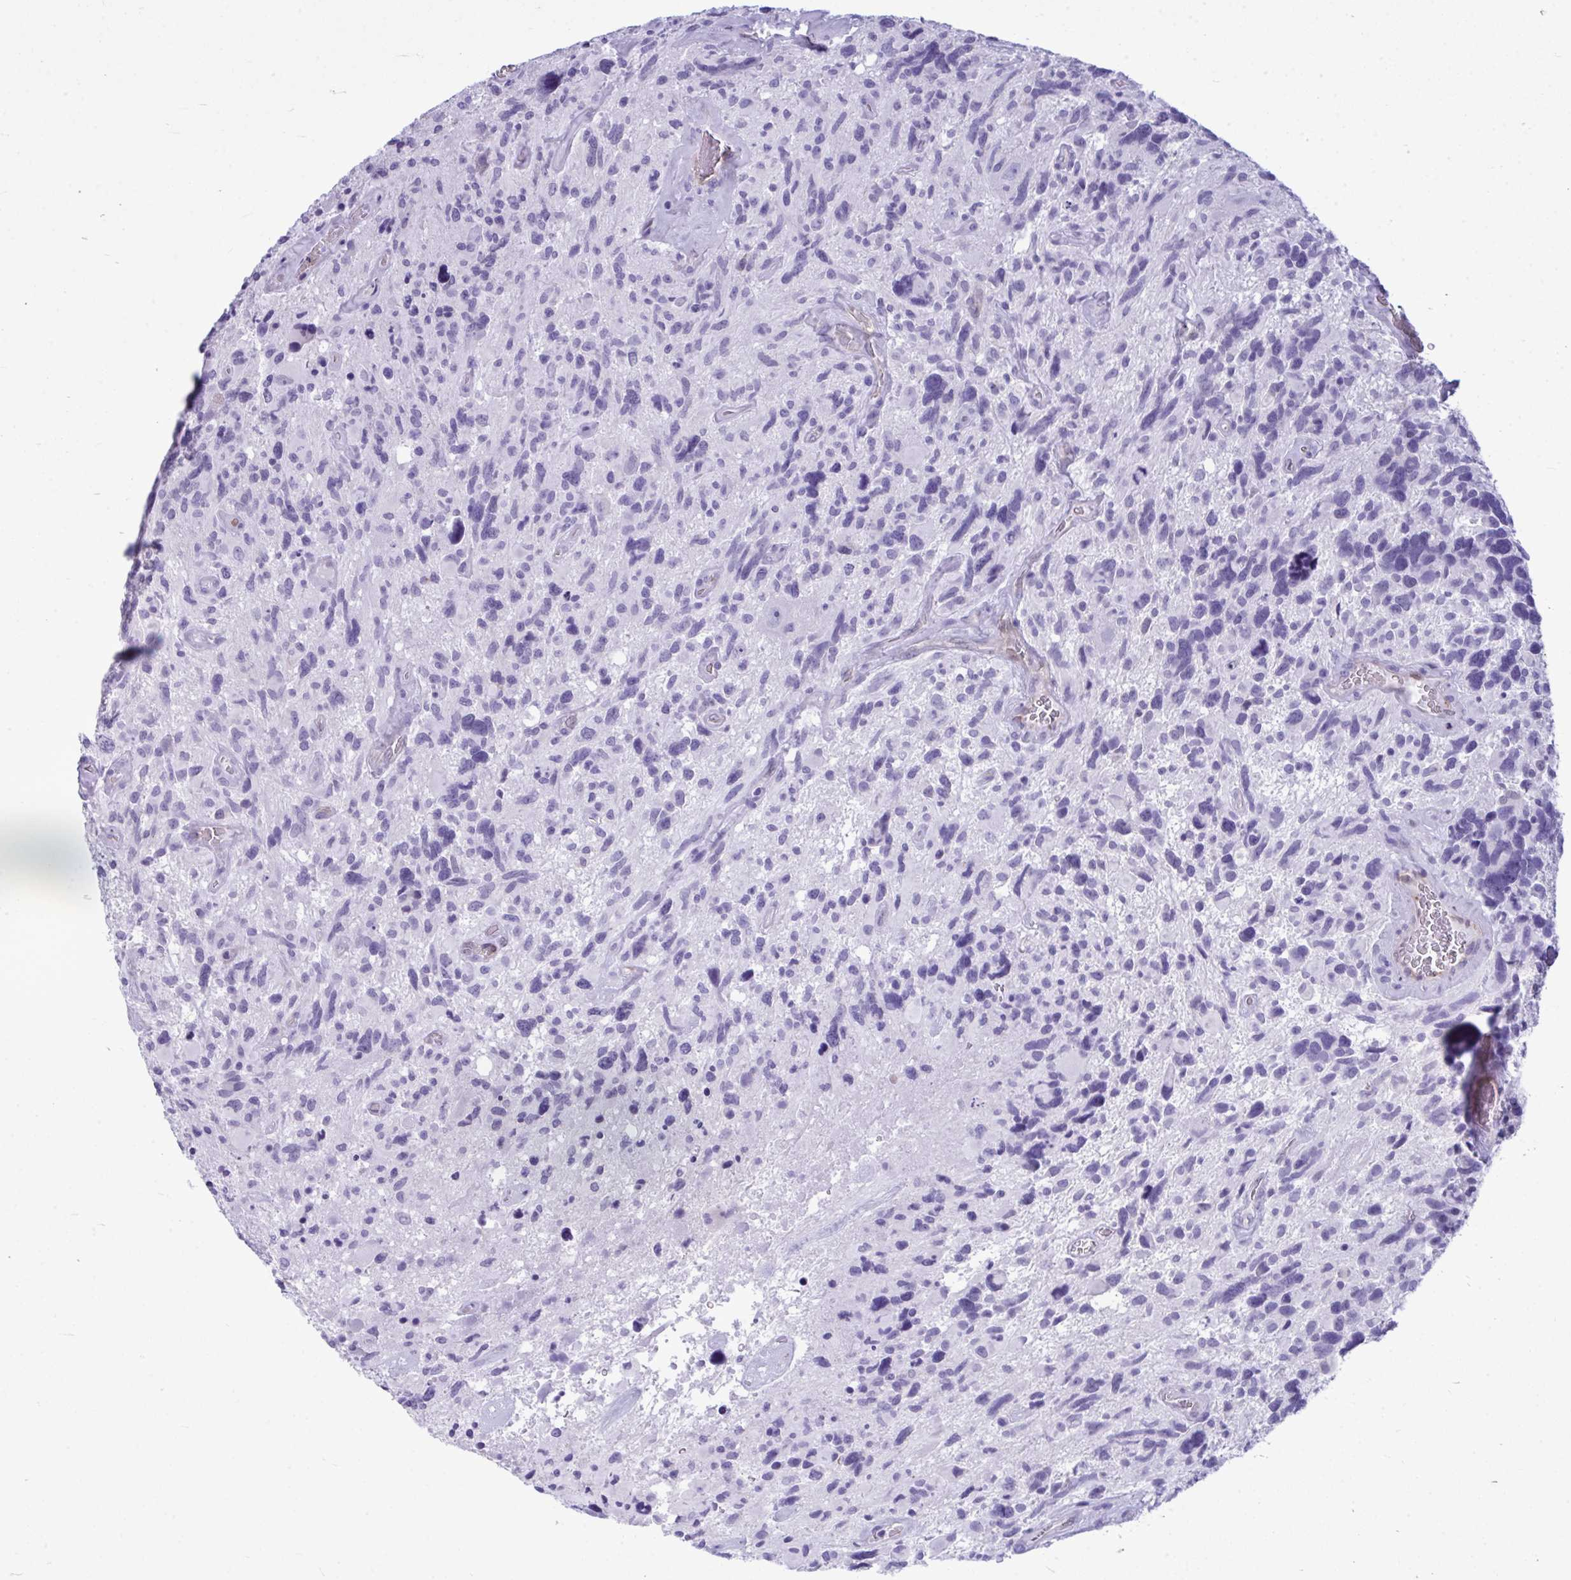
{"staining": {"intensity": "negative", "quantity": "none", "location": "none"}, "tissue": "glioma", "cell_type": "Tumor cells", "image_type": "cancer", "snomed": [{"axis": "morphology", "description": "Glioma, malignant, High grade"}, {"axis": "topography", "description": "Brain"}], "caption": "Histopathology image shows no protein staining in tumor cells of glioma tissue. Nuclei are stained in blue.", "gene": "LIMS2", "patient": {"sex": "male", "age": 49}}